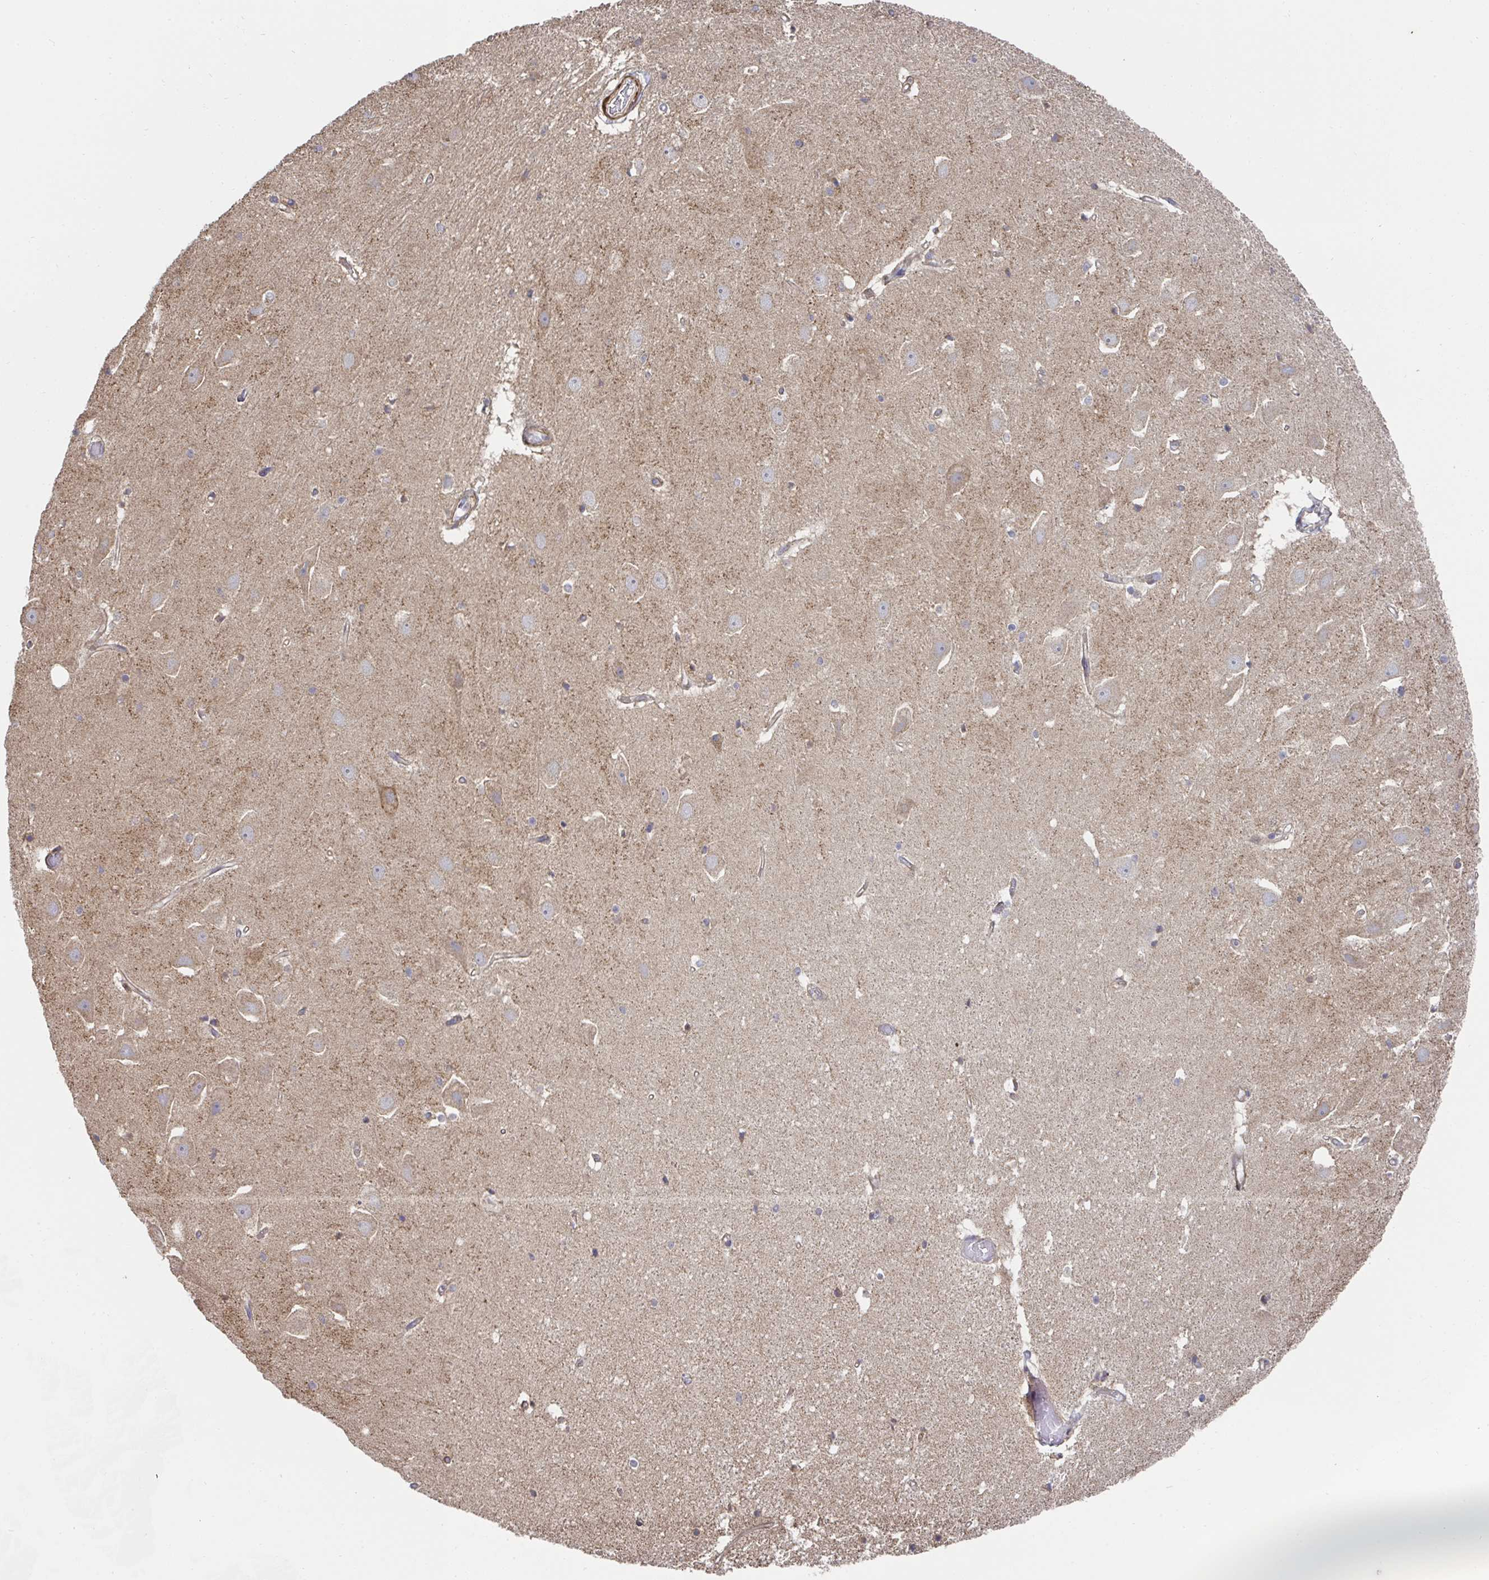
{"staining": {"intensity": "weak", "quantity": "<25%", "location": "cytoplasmic/membranous"}, "tissue": "hippocampus", "cell_type": "Glial cells", "image_type": "normal", "snomed": [{"axis": "morphology", "description": "Normal tissue, NOS"}, {"axis": "topography", "description": "Hippocampus"}], "caption": "Normal hippocampus was stained to show a protein in brown. There is no significant expression in glial cells.", "gene": "DZANK1", "patient": {"sex": "male", "age": 63}}